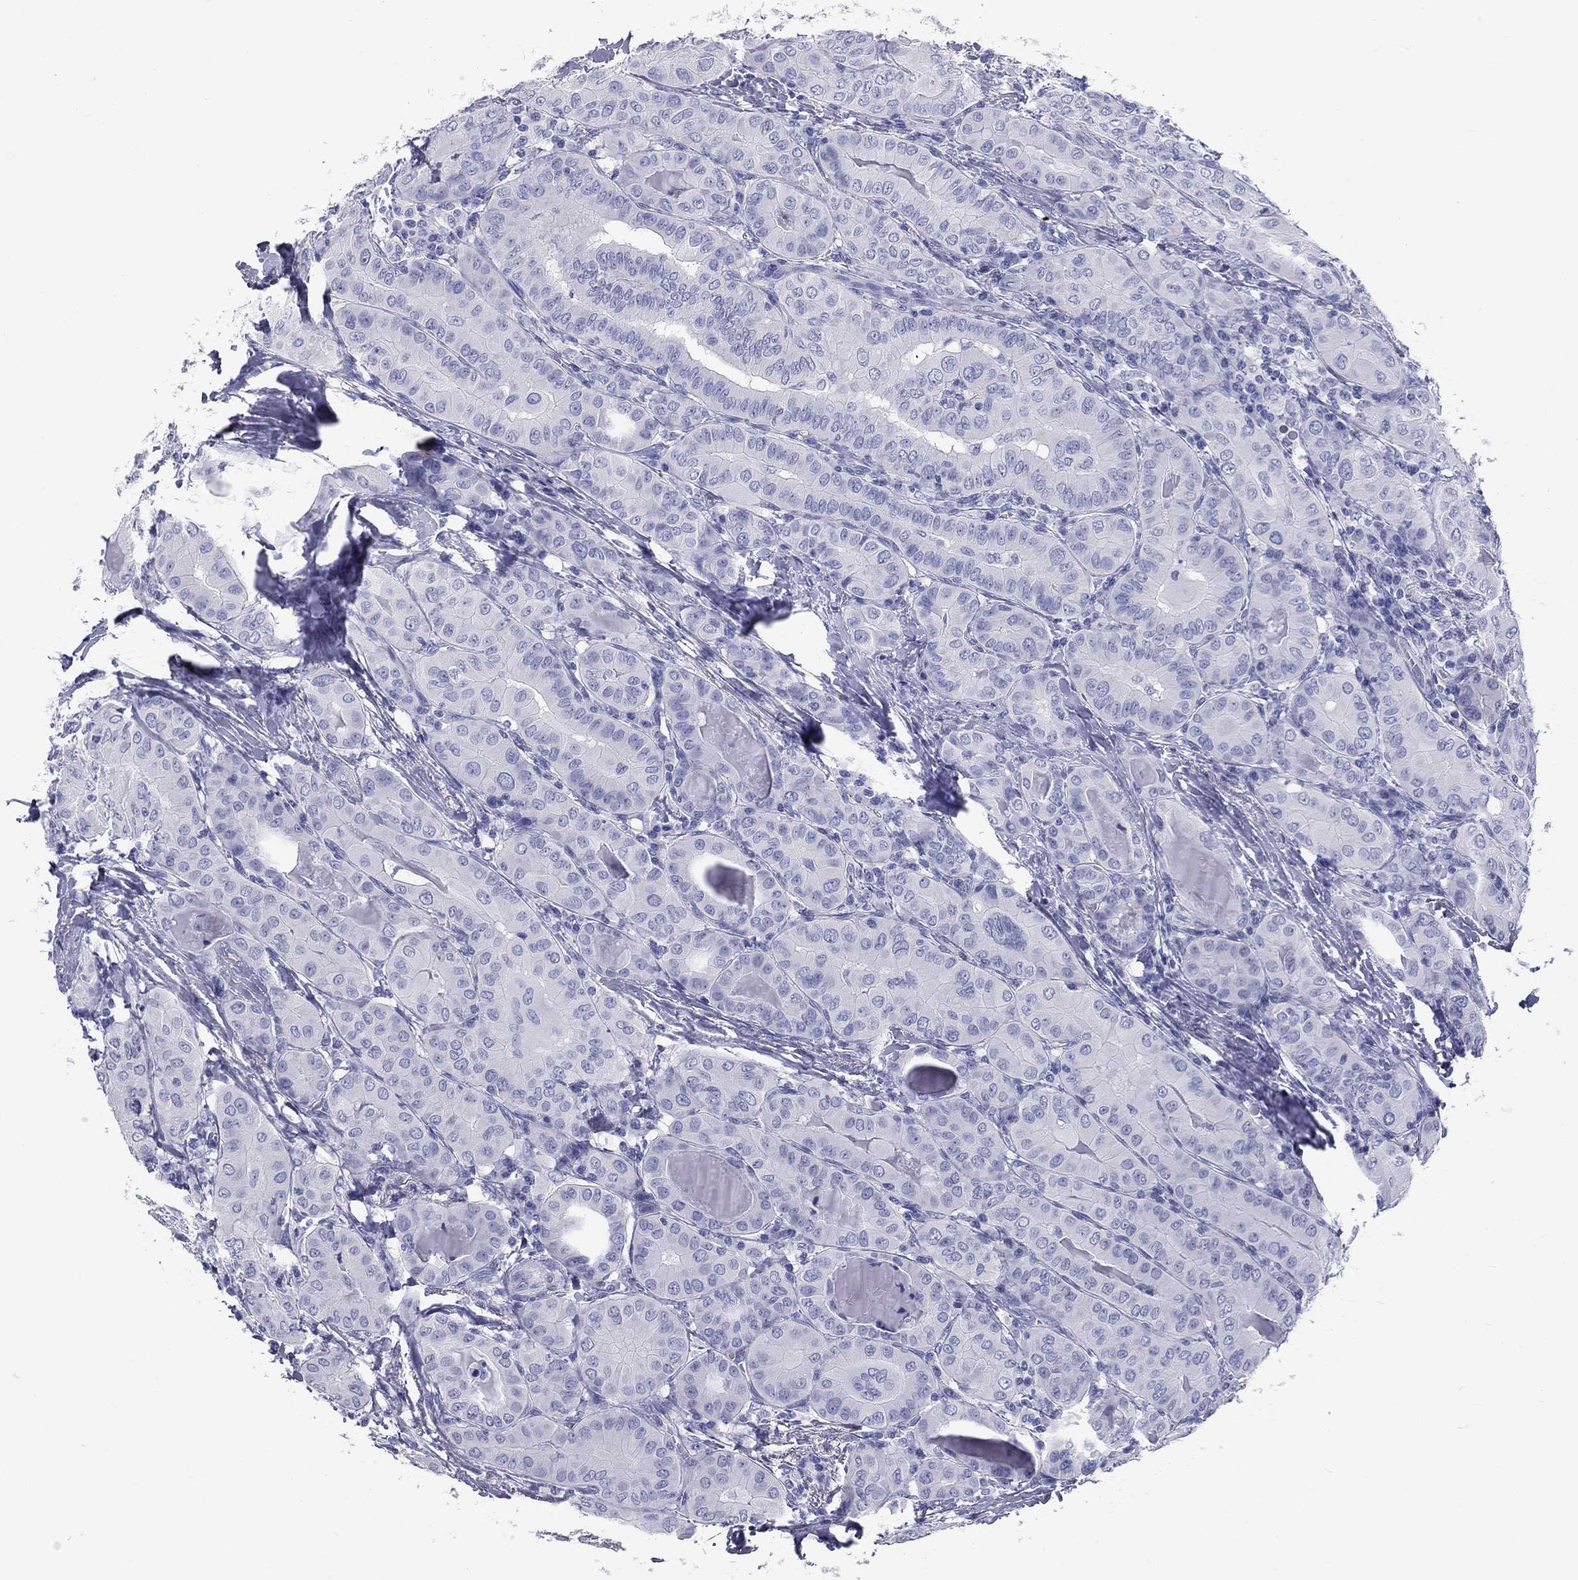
{"staining": {"intensity": "negative", "quantity": "none", "location": "none"}, "tissue": "thyroid cancer", "cell_type": "Tumor cells", "image_type": "cancer", "snomed": [{"axis": "morphology", "description": "Papillary adenocarcinoma, NOS"}, {"axis": "topography", "description": "Thyroid gland"}], "caption": "A high-resolution histopathology image shows immunohistochemistry (IHC) staining of papillary adenocarcinoma (thyroid), which demonstrates no significant staining in tumor cells.", "gene": "DNALI1", "patient": {"sex": "female", "age": 37}}